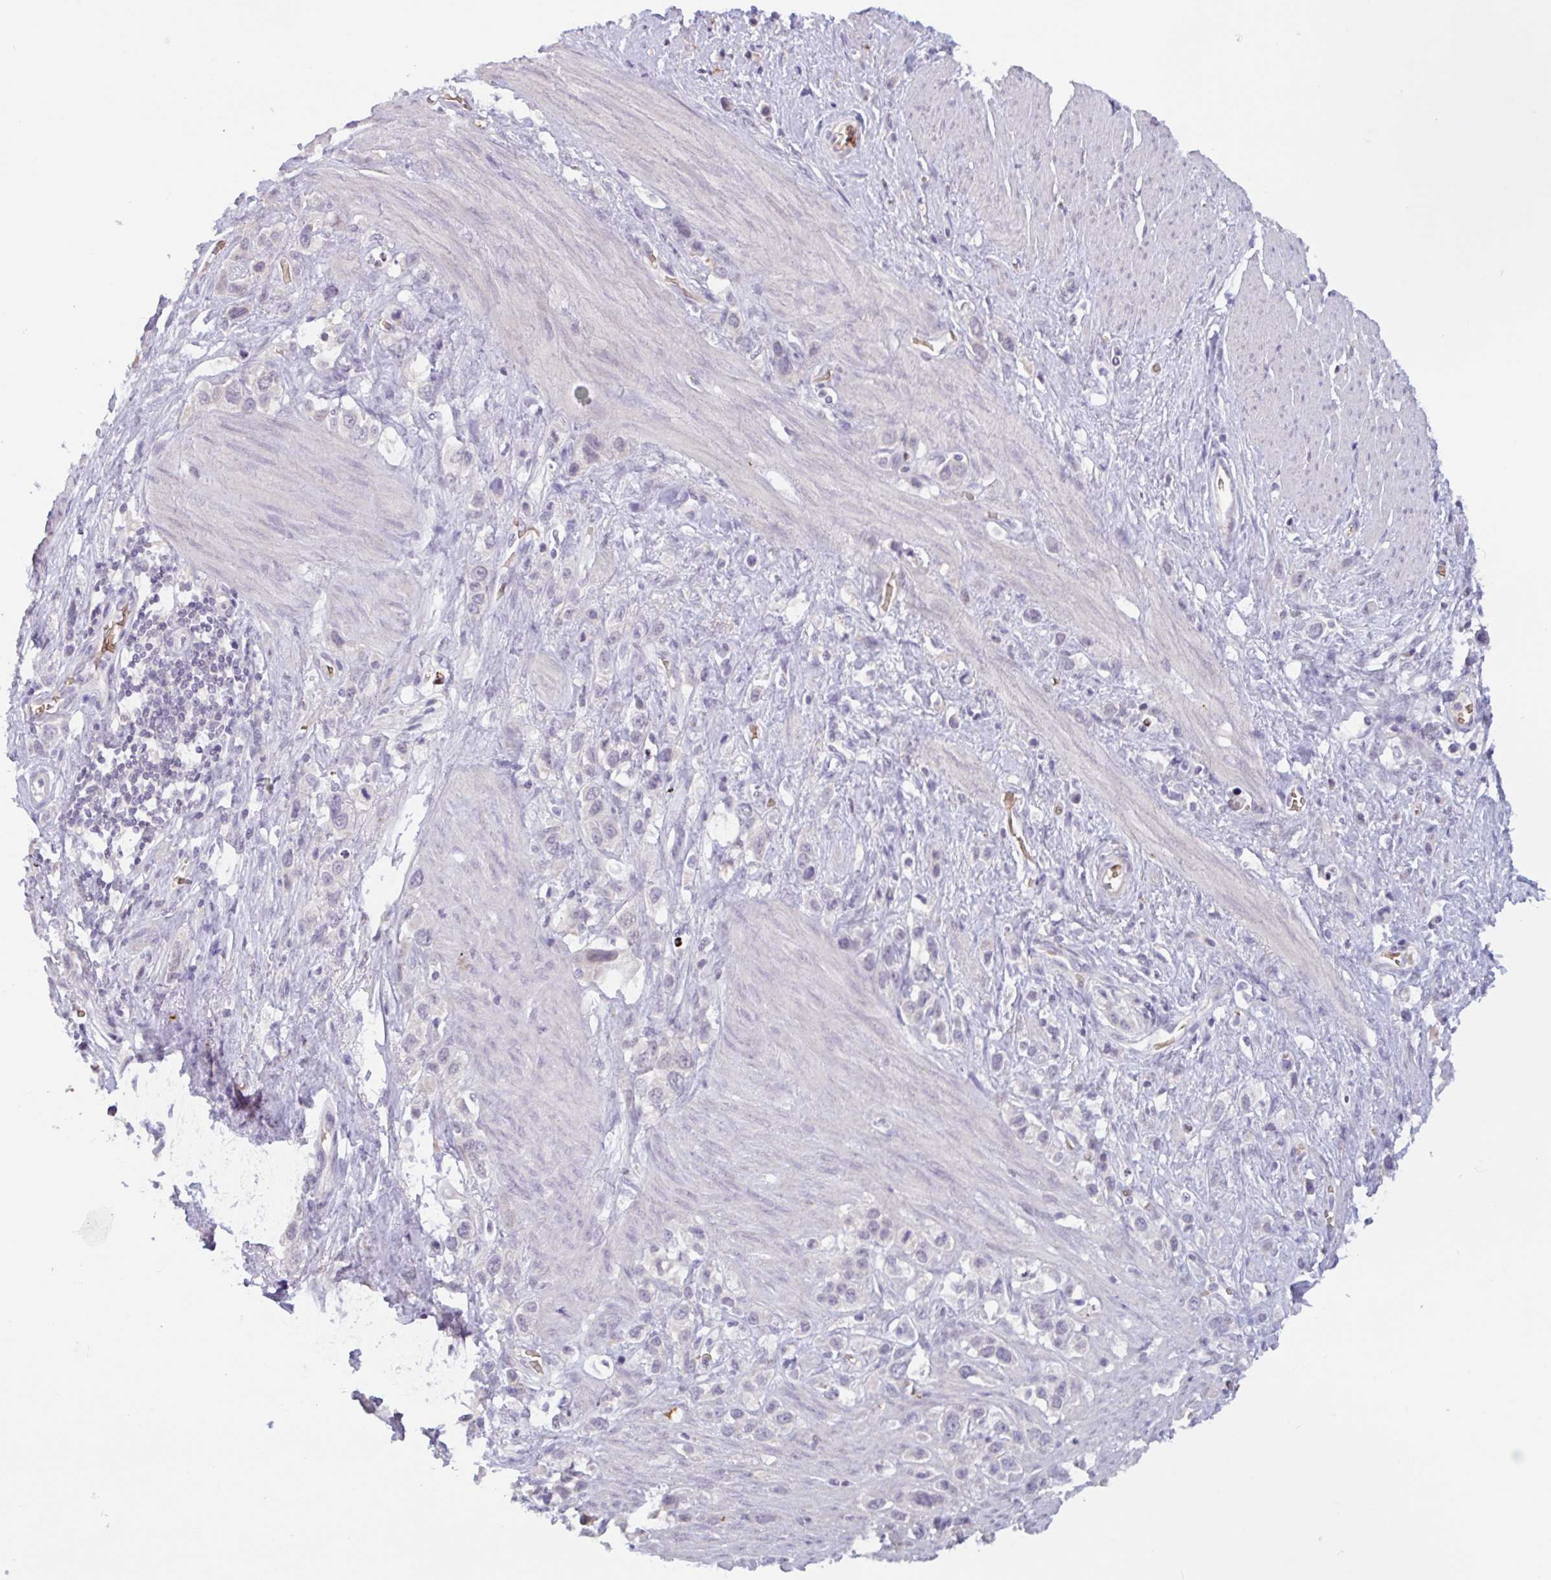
{"staining": {"intensity": "negative", "quantity": "none", "location": "none"}, "tissue": "stomach cancer", "cell_type": "Tumor cells", "image_type": "cancer", "snomed": [{"axis": "morphology", "description": "Adenocarcinoma, NOS"}, {"axis": "topography", "description": "Stomach"}], "caption": "Tumor cells show no significant positivity in stomach adenocarcinoma.", "gene": "RHAG", "patient": {"sex": "female", "age": 65}}